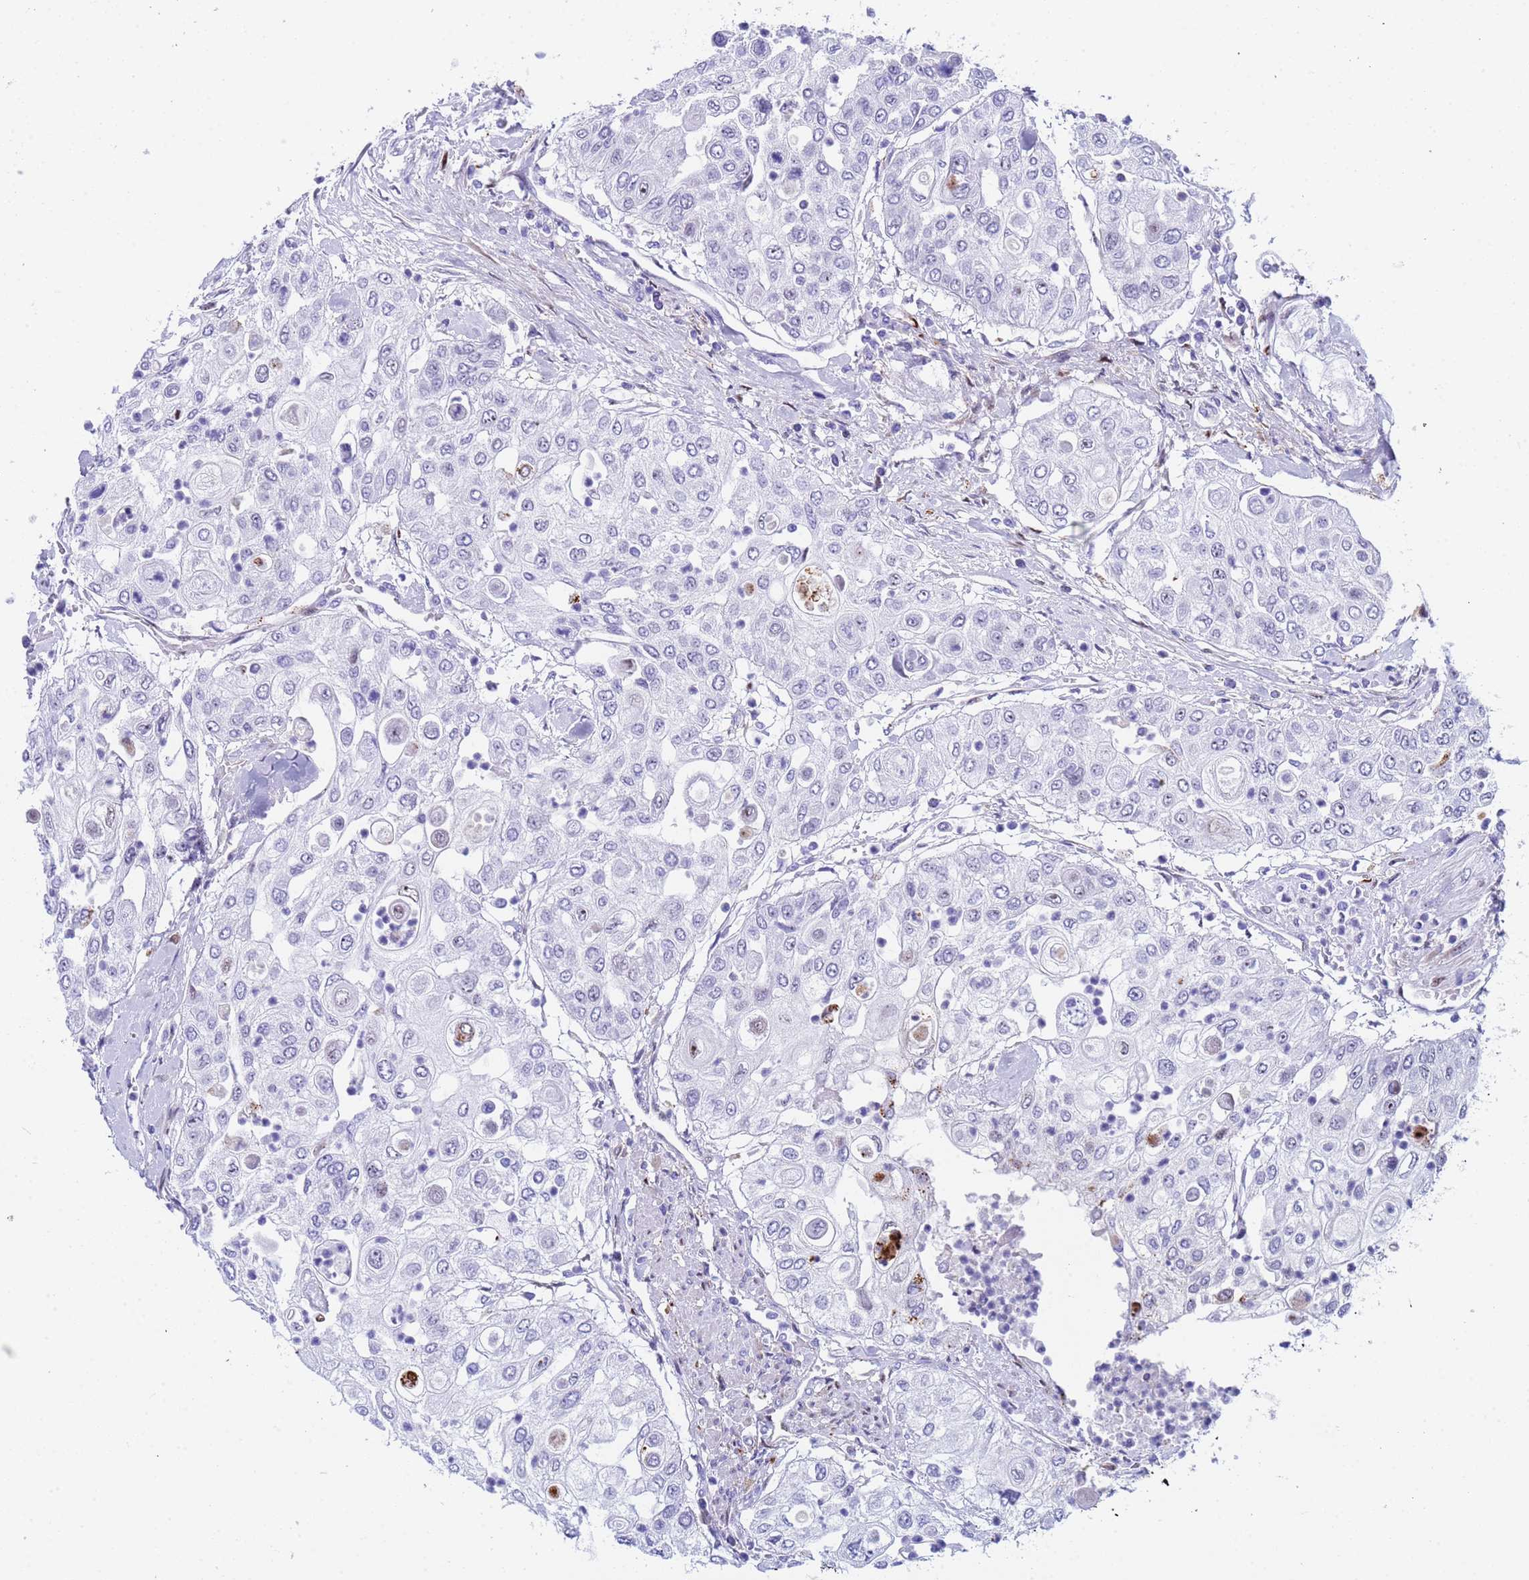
{"staining": {"intensity": "negative", "quantity": "none", "location": "none"}, "tissue": "urothelial cancer", "cell_type": "Tumor cells", "image_type": "cancer", "snomed": [{"axis": "morphology", "description": "Urothelial carcinoma, High grade"}, {"axis": "topography", "description": "Urinary bladder"}], "caption": "DAB immunohistochemical staining of urothelial cancer exhibits no significant staining in tumor cells. (Stains: DAB (3,3'-diaminobenzidine) immunohistochemistry with hematoxylin counter stain, Microscopy: brightfield microscopy at high magnification).", "gene": "POP5", "patient": {"sex": "female", "age": 79}}